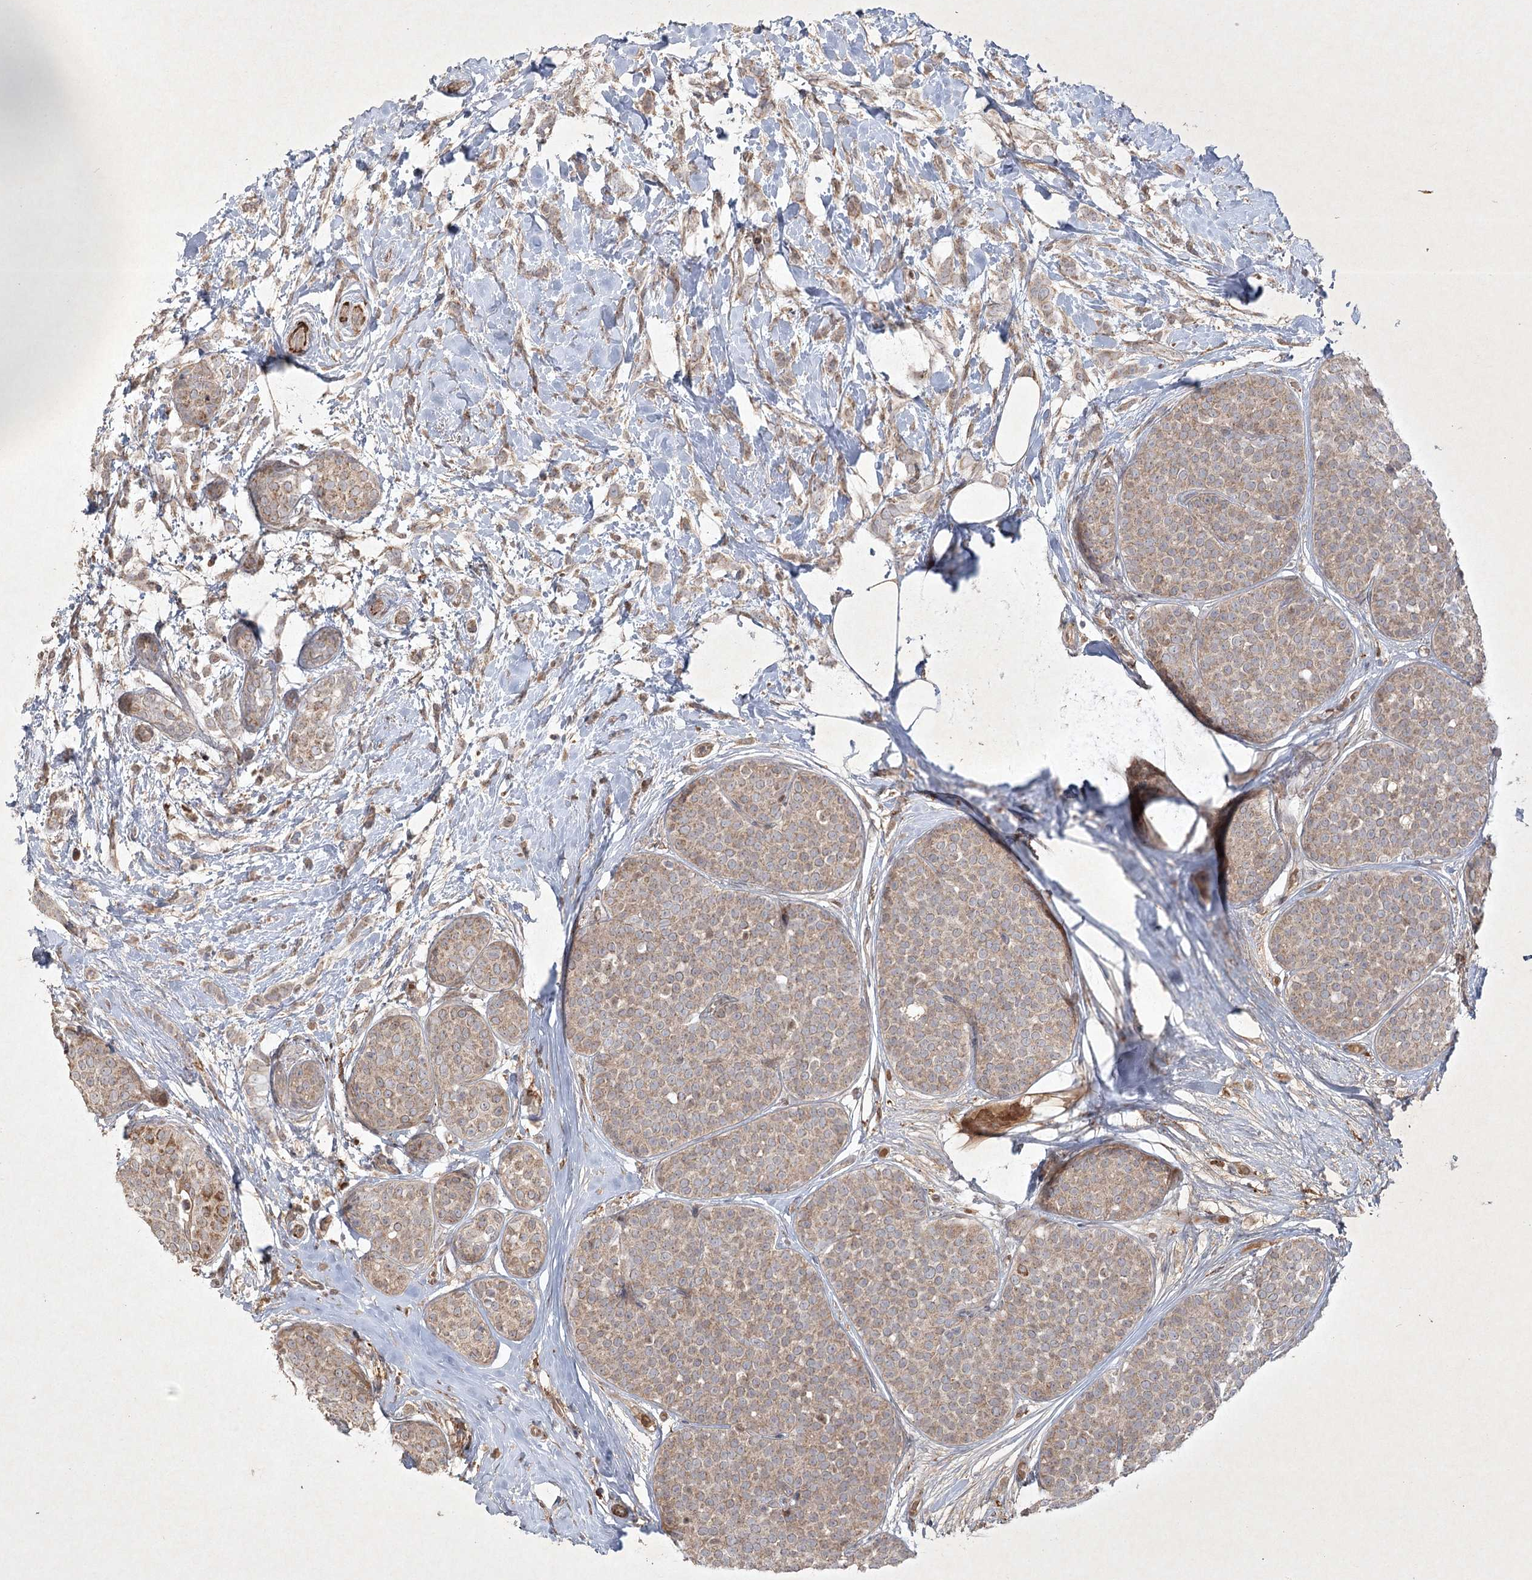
{"staining": {"intensity": "moderate", "quantity": ">75%", "location": "cytoplasmic/membranous"}, "tissue": "breast cancer", "cell_type": "Tumor cells", "image_type": "cancer", "snomed": [{"axis": "morphology", "description": "Lobular carcinoma, in situ"}, {"axis": "morphology", "description": "Lobular carcinoma"}, {"axis": "topography", "description": "Breast"}], "caption": "About >75% of tumor cells in breast cancer (lobular carcinoma in situ) show moderate cytoplasmic/membranous protein staining as visualized by brown immunohistochemical staining.", "gene": "KBTBD4", "patient": {"sex": "female", "age": 41}}